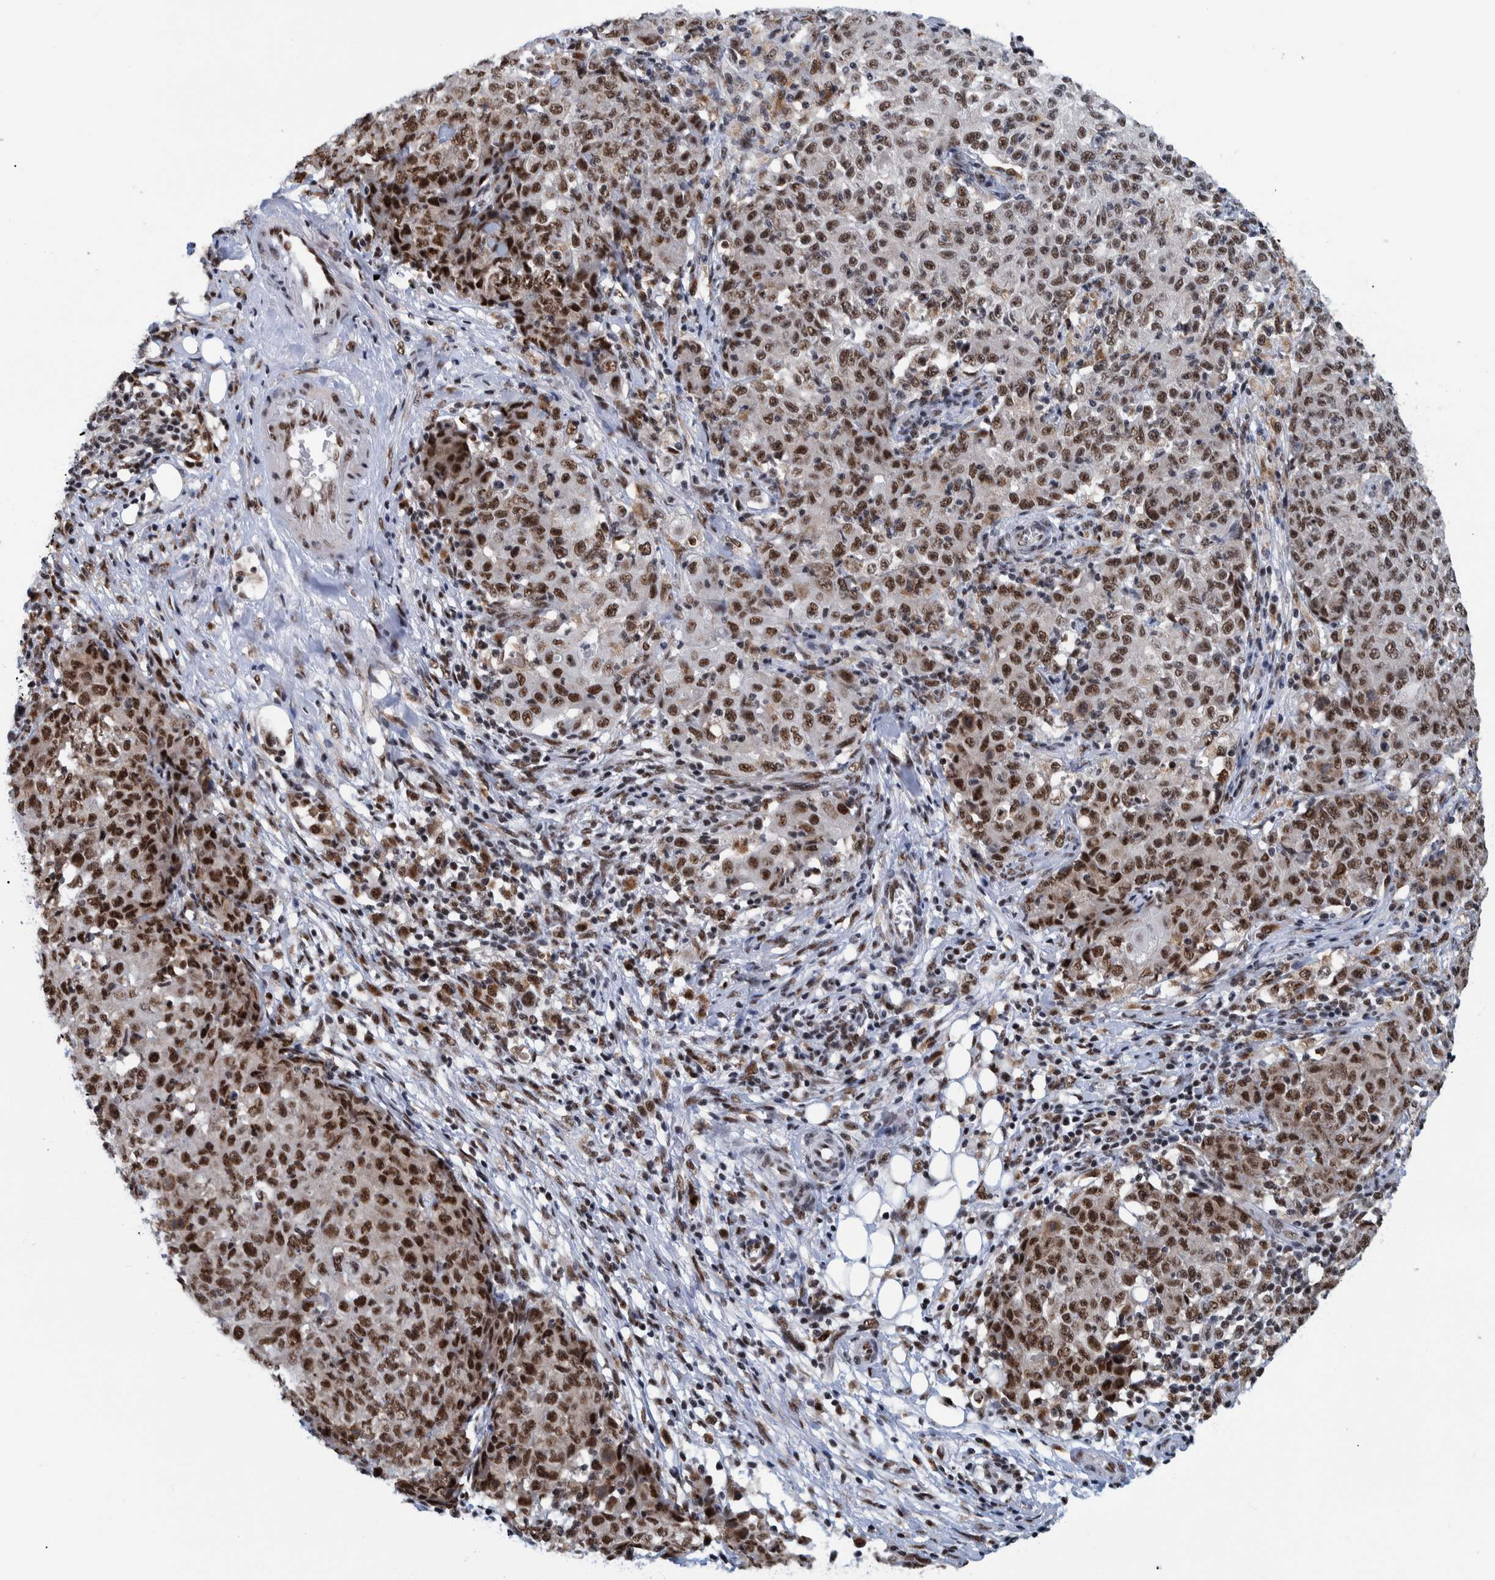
{"staining": {"intensity": "strong", "quantity": ">75%", "location": "nuclear"}, "tissue": "ovarian cancer", "cell_type": "Tumor cells", "image_type": "cancer", "snomed": [{"axis": "morphology", "description": "Carcinoma, endometroid"}, {"axis": "topography", "description": "Ovary"}], "caption": "Immunohistochemical staining of human ovarian cancer exhibits high levels of strong nuclear protein staining in about >75% of tumor cells.", "gene": "EFTUD2", "patient": {"sex": "female", "age": 42}}